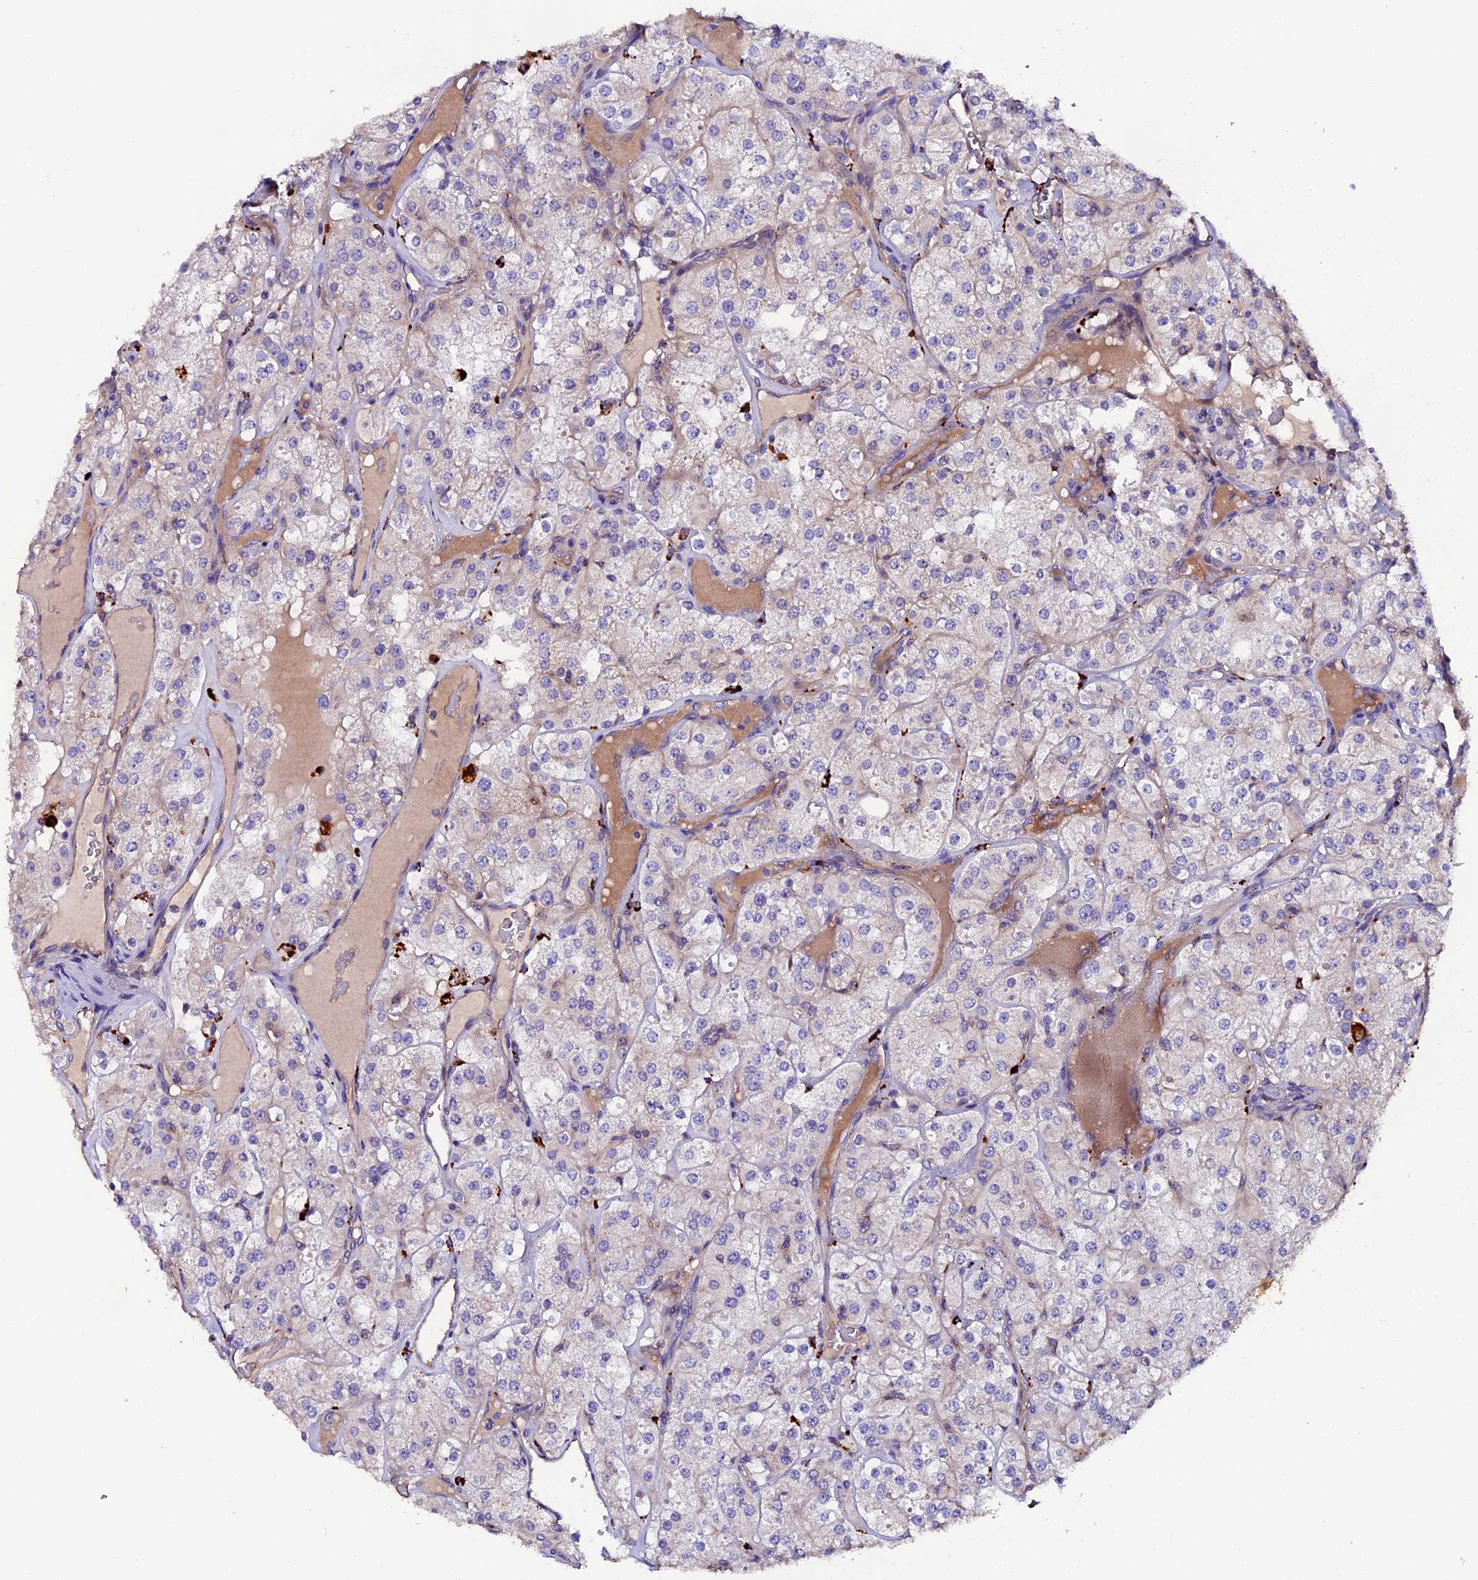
{"staining": {"intensity": "weak", "quantity": "<25%", "location": "cytoplasmic/membranous"}, "tissue": "renal cancer", "cell_type": "Tumor cells", "image_type": "cancer", "snomed": [{"axis": "morphology", "description": "Adenocarcinoma, NOS"}, {"axis": "topography", "description": "Kidney"}], "caption": "This image is of adenocarcinoma (renal) stained with IHC to label a protein in brown with the nuclei are counter-stained blue. There is no staining in tumor cells.", "gene": "CLN5", "patient": {"sex": "male", "age": 77}}